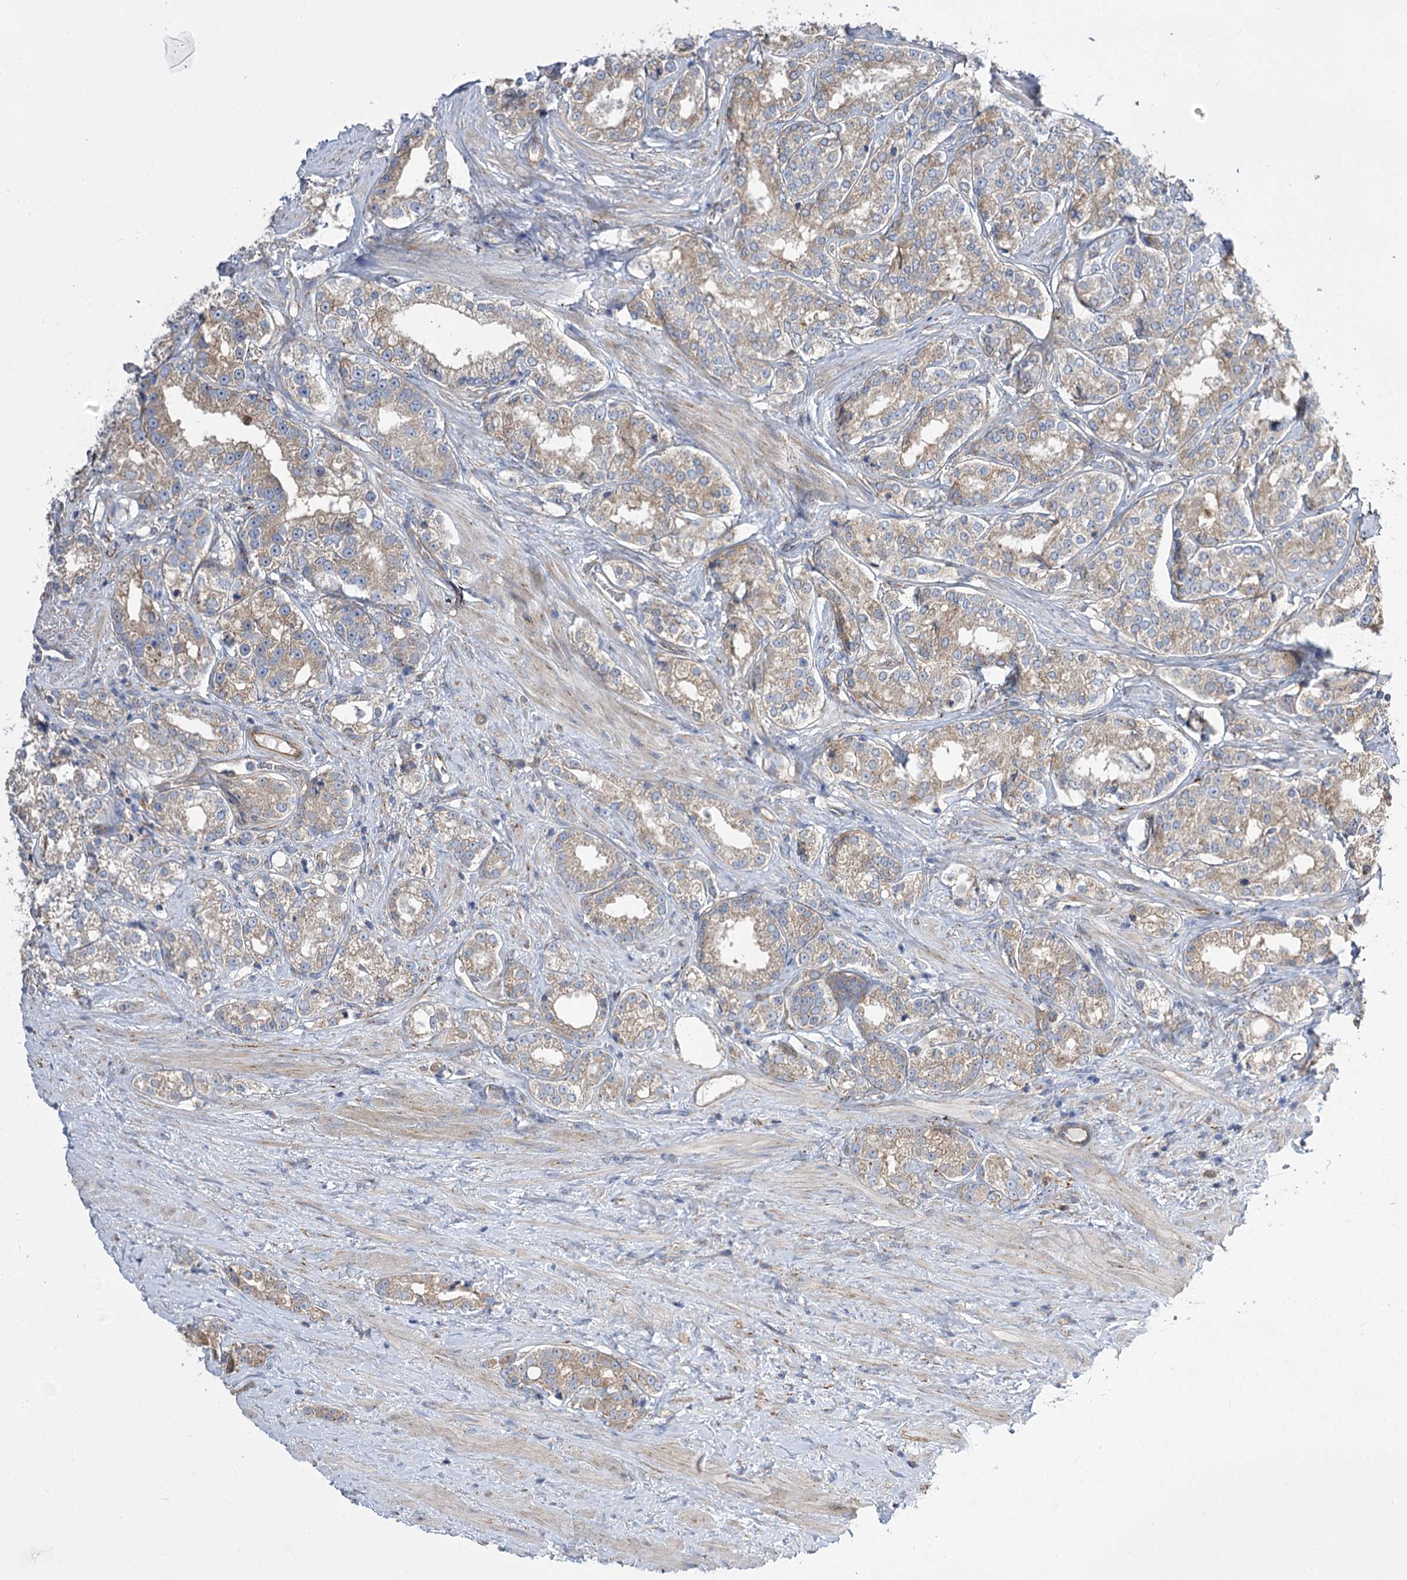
{"staining": {"intensity": "weak", "quantity": ">75%", "location": "cytoplasmic/membranous"}, "tissue": "prostate cancer", "cell_type": "Tumor cells", "image_type": "cancer", "snomed": [{"axis": "morphology", "description": "Normal tissue, NOS"}, {"axis": "morphology", "description": "Adenocarcinoma, High grade"}, {"axis": "topography", "description": "Prostate"}], "caption": "IHC staining of prostate high-grade adenocarcinoma, which reveals low levels of weak cytoplasmic/membranous expression in about >75% of tumor cells indicating weak cytoplasmic/membranous protein expression. The staining was performed using DAB (3,3'-diaminobenzidine) (brown) for protein detection and nuclei were counterstained in hematoxylin (blue).", "gene": "RMDN2", "patient": {"sex": "male", "age": 83}}